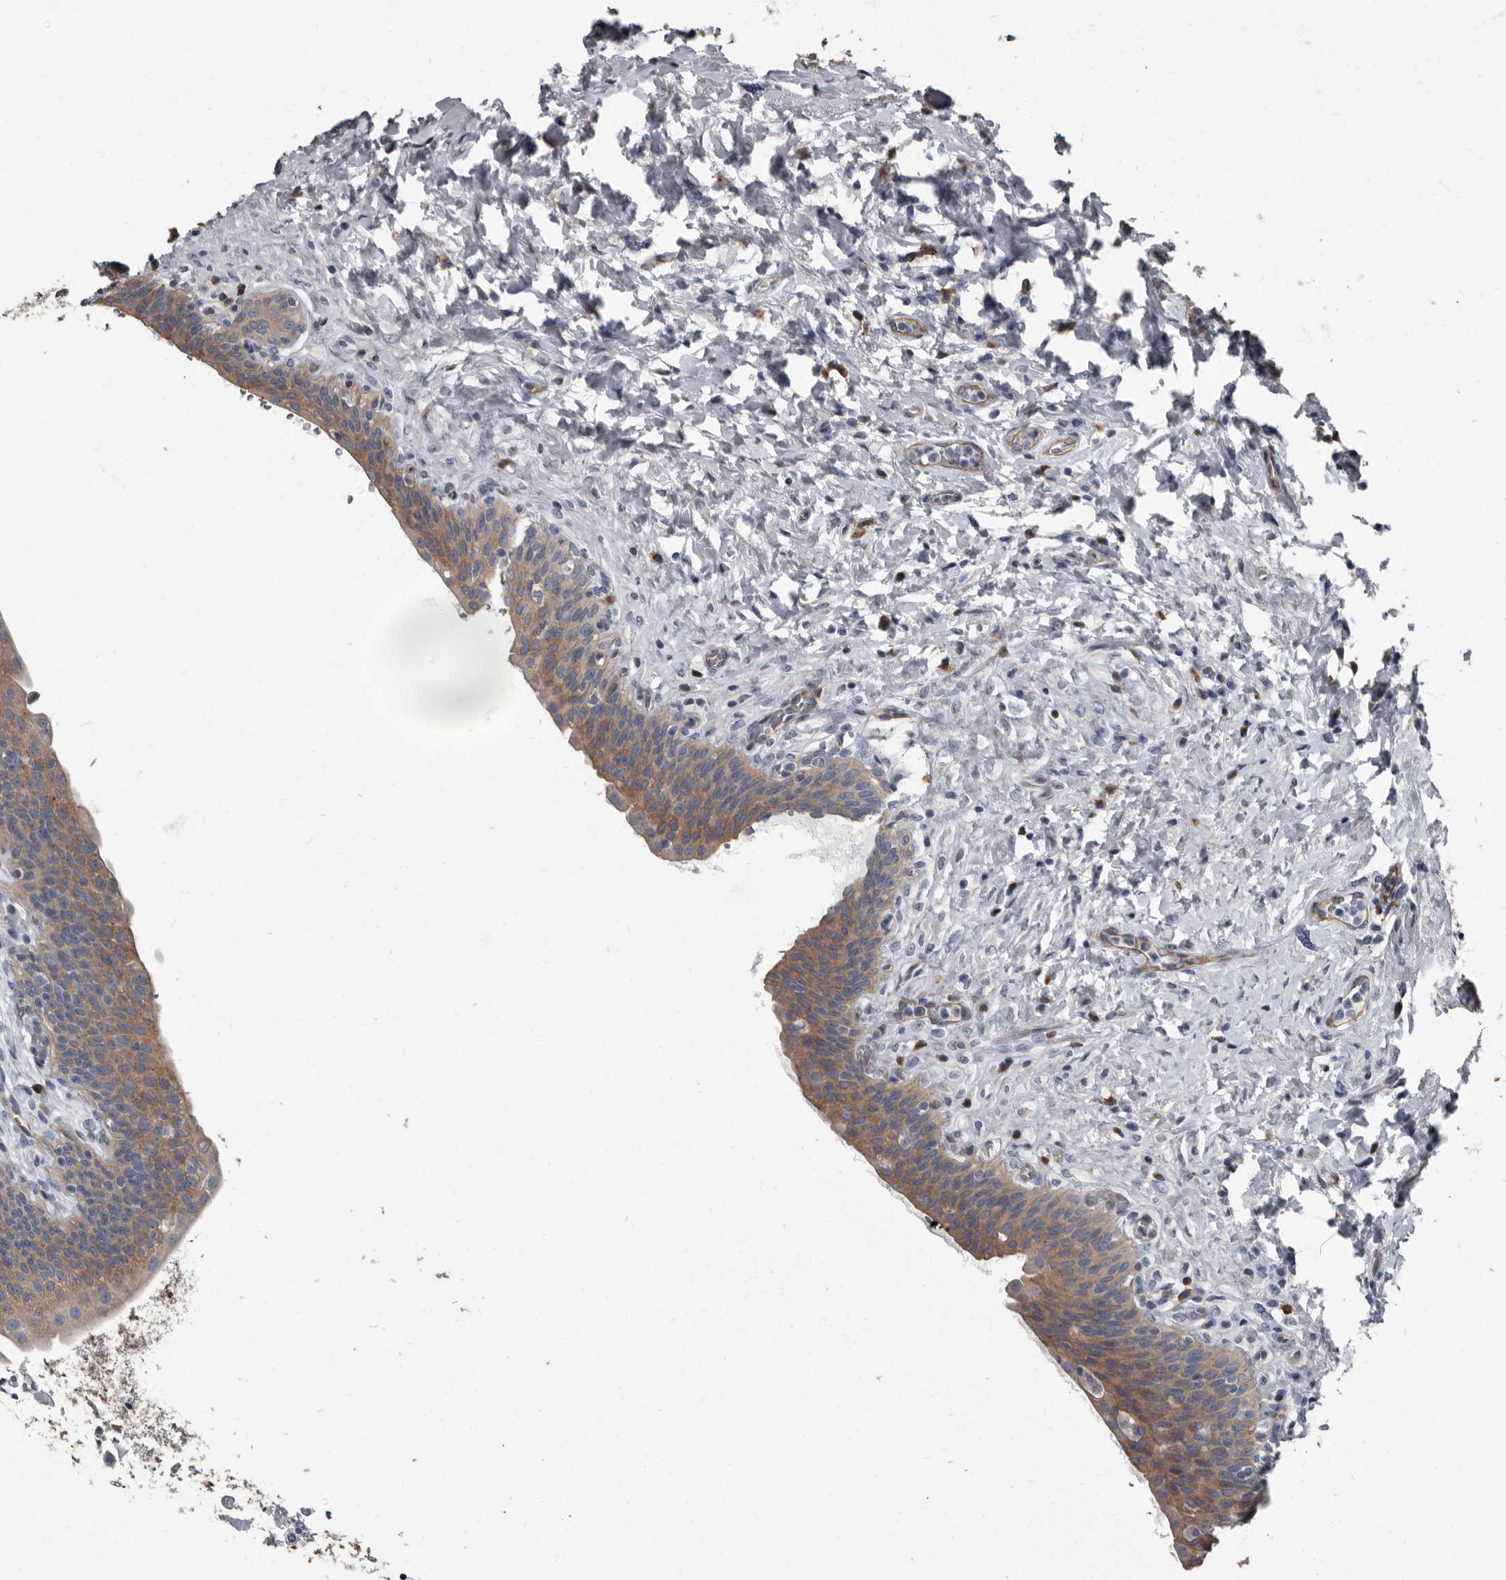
{"staining": {"intensity": "moderate", "quantity": ">75%", "location": "cytoplasmic/membranous"}, "tissue": "urinary bladder", "cell_type": "Urothelial cells", "image_type": "normal", "snomed": [{"axis": "morphology", "description": "Normal tissue, NOS"}, {"axis": "topography", "description": "Urinary bladder"}], "caption": "The photomicrograph shows staining of normal urinary bladder, revealing moderate cytoplasmic/membranous protein staining (brown color) within urothelial cells.", "gene": "TPD52L1", "patient": {"sex": "male", "age": 83}}